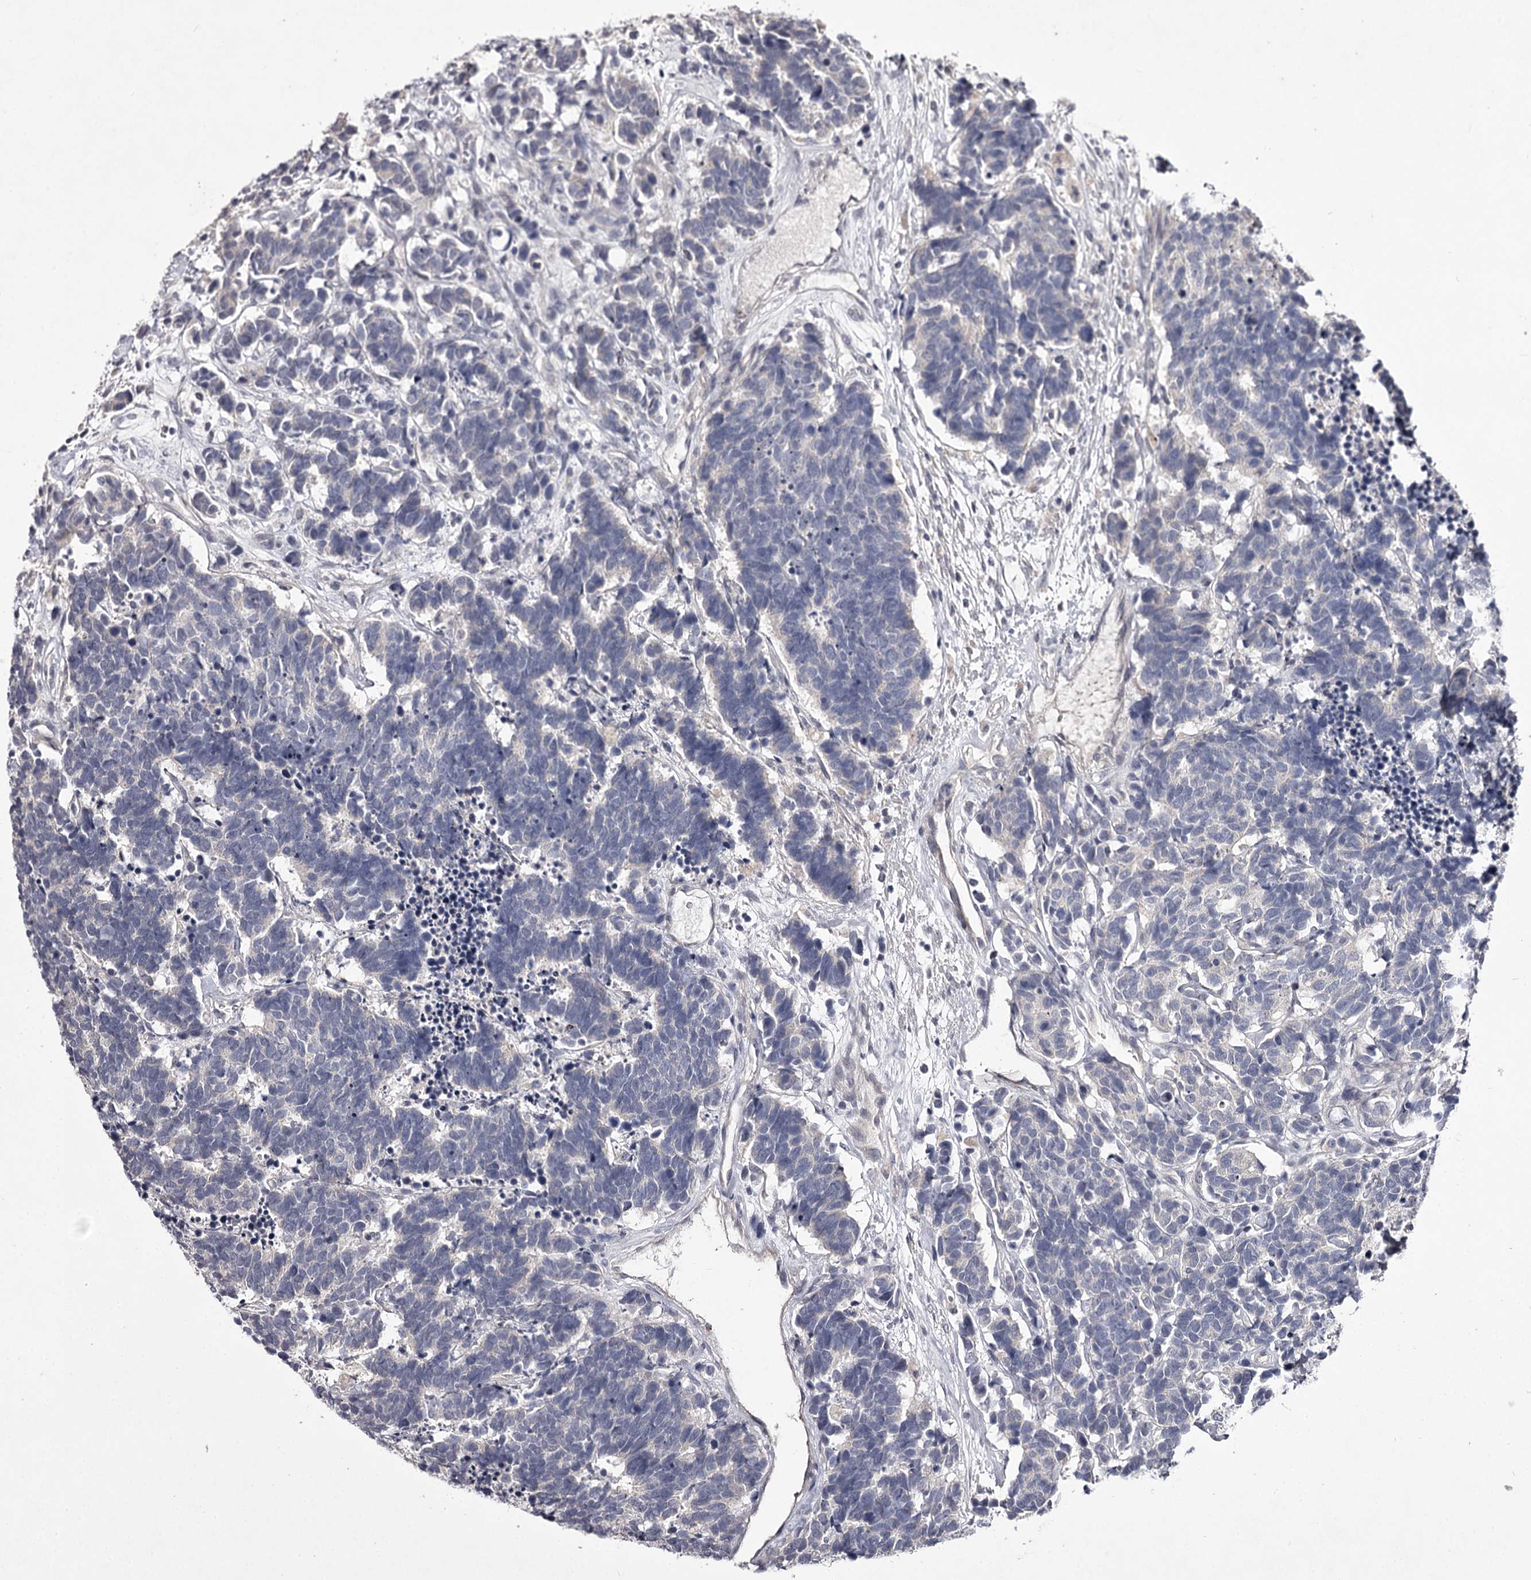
{"staining": {"intensity": "negative", "quantity": "none", "location": "none"}, "tissue": "carcinoid", "cell_type": "Tumor cells", "image_type": "cancer", "snomed": [{"axis": "morphology", "description": "Carcinoma, NOS"}, {"axis": "morphology", "description": "Carcinoid, malignant, NOS"}, {"axis": "topography", "description": "Urinary bladder"}], "caption": "Immunohistochemistry (IHC) histopathology image of neoplastic tissue: carcinoid stained with DAB shows no significant protein staining in tumor cells. Nuclei are stained in blue.", "gene": "PRM2", "patient": {"sex": "male", "age": 57}}